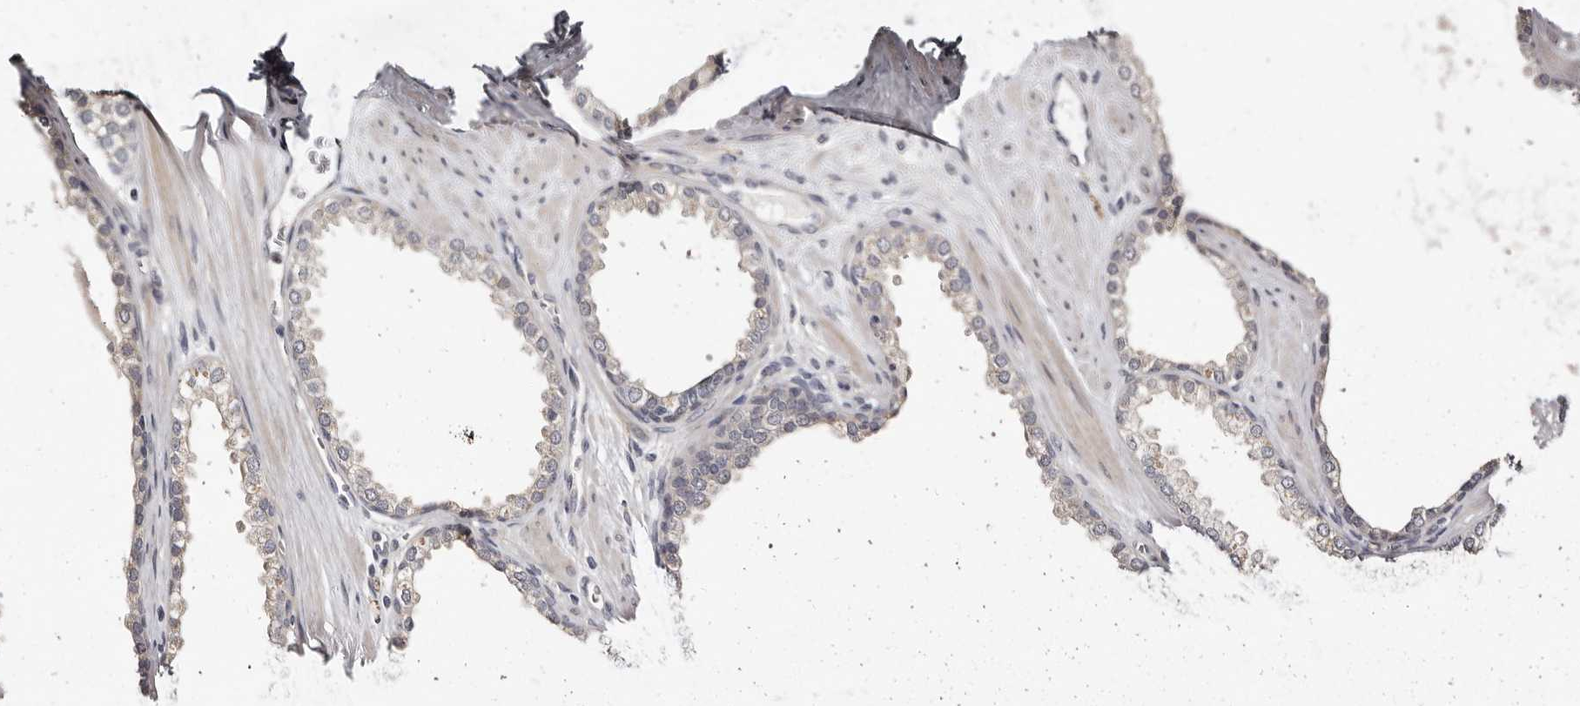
{"staining": {"intensity": "negative", "quantity": "none", "location": "none"}, "tissue": "prostate cancer", "cell_type": "Tumor cells", "image_type": "cancer", "snomed": [{"axis": "morphology", "description": "Adenocarcinoma, Low grade"}, {"axis": "topography", "description": "Prostate"}], "caption": "This is an immunohistochemistry image of prostate cancer (adenocarcinoma (low-grade)). There is no expression in tumor cells.", "gene": "KLHL4", "patient": {"sex": "male", "age": 62}}